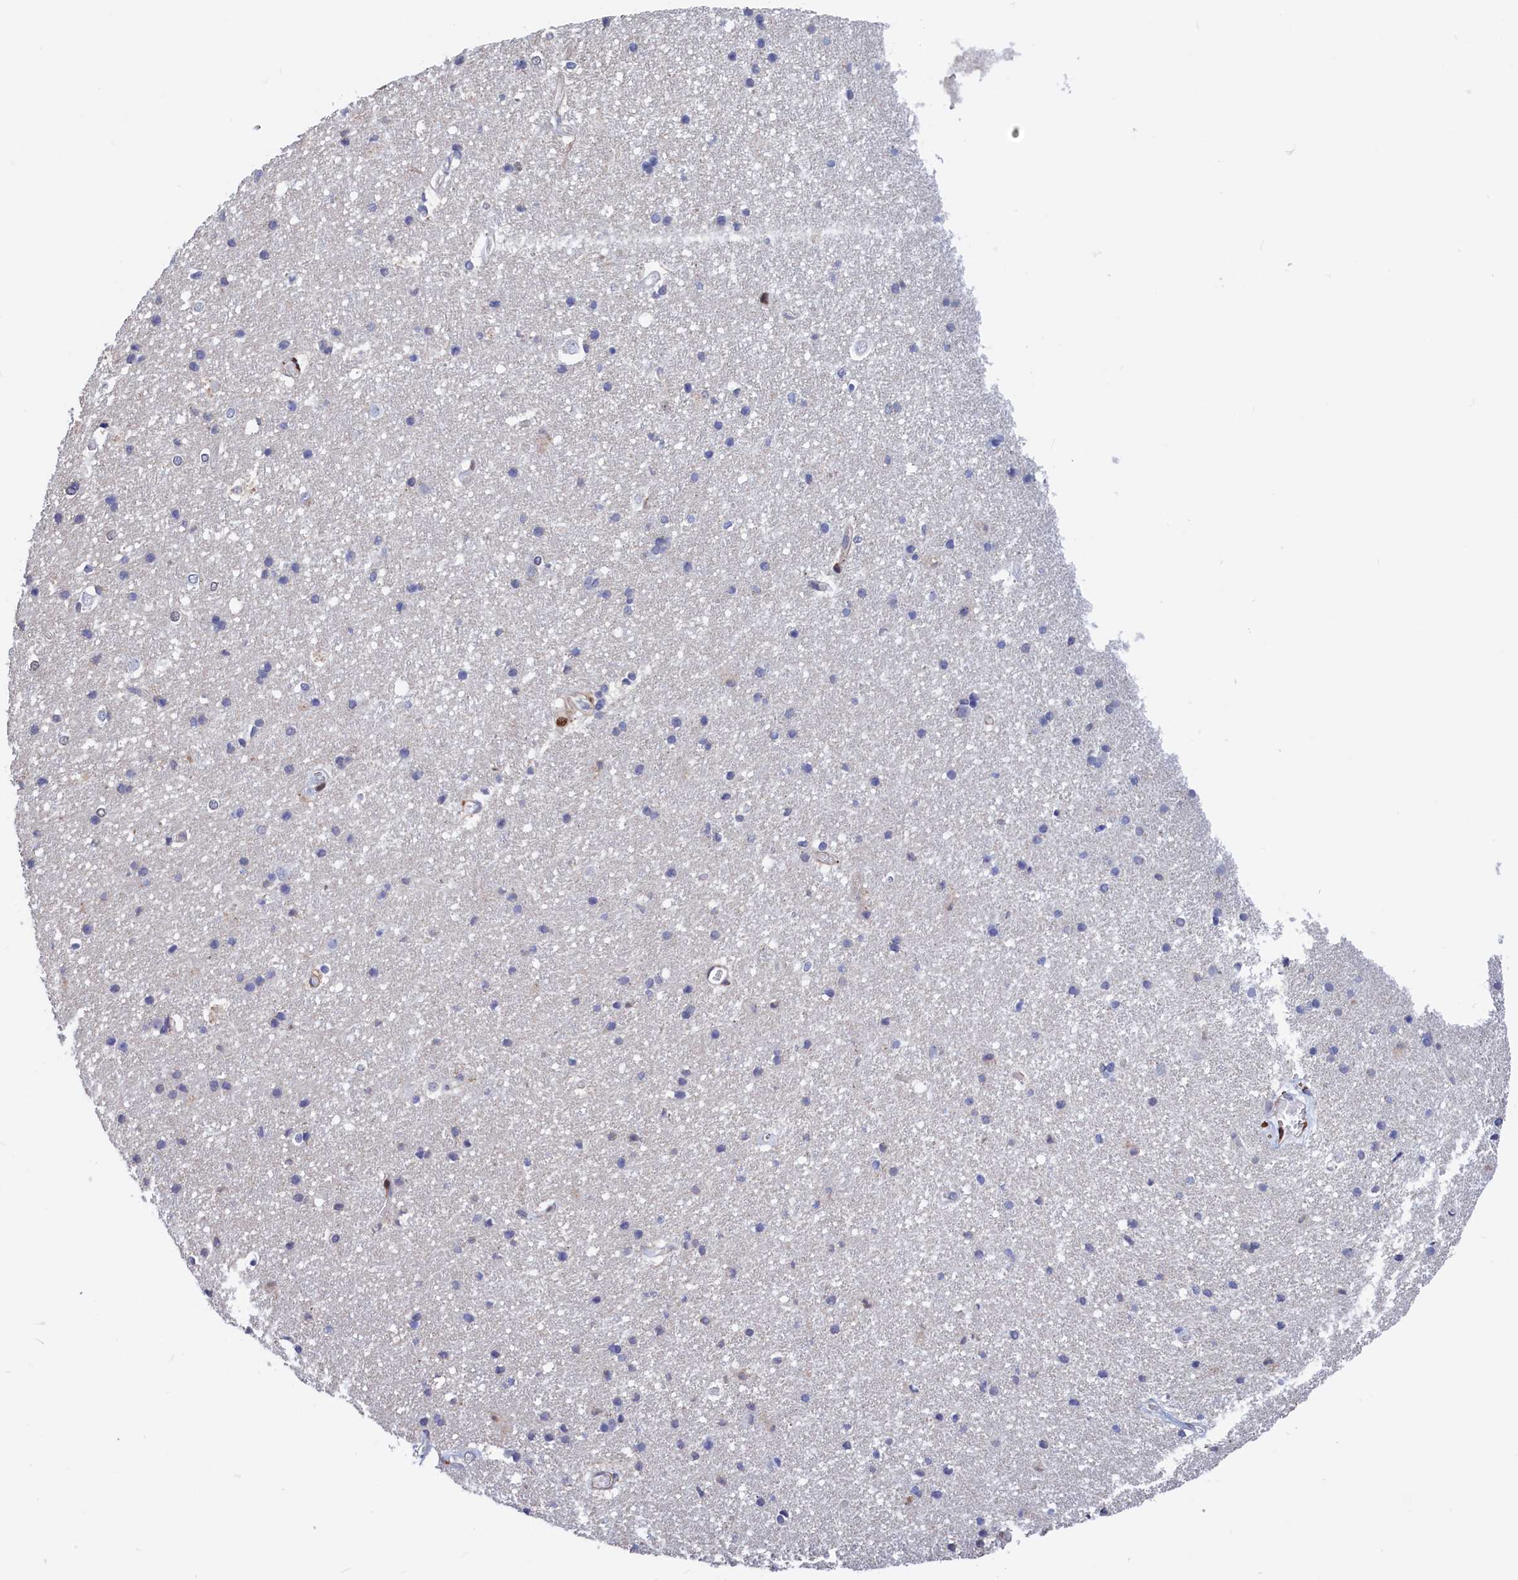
{"staining": {"intensity": "negative", "quantity": "none", "location": "none"}, "tissue": "cerebral cortex", "cell_type": "Endothelial cells", "image_type": "normal", "snomed": [{"axis": "morphology", "description": "Normal tissue, NOS"}, {"axis": "topography", "description": "Cerebral cortex"}], "caption": "This histopathology image is of benign cerebral cortex stained with immunohistochemistry to label a protein in brown with the nuclei are counter-stained blue. There is no expression in endothelial cells.", "gene": "CRIP1", "patient": {"sex": "male", "age": 54}}